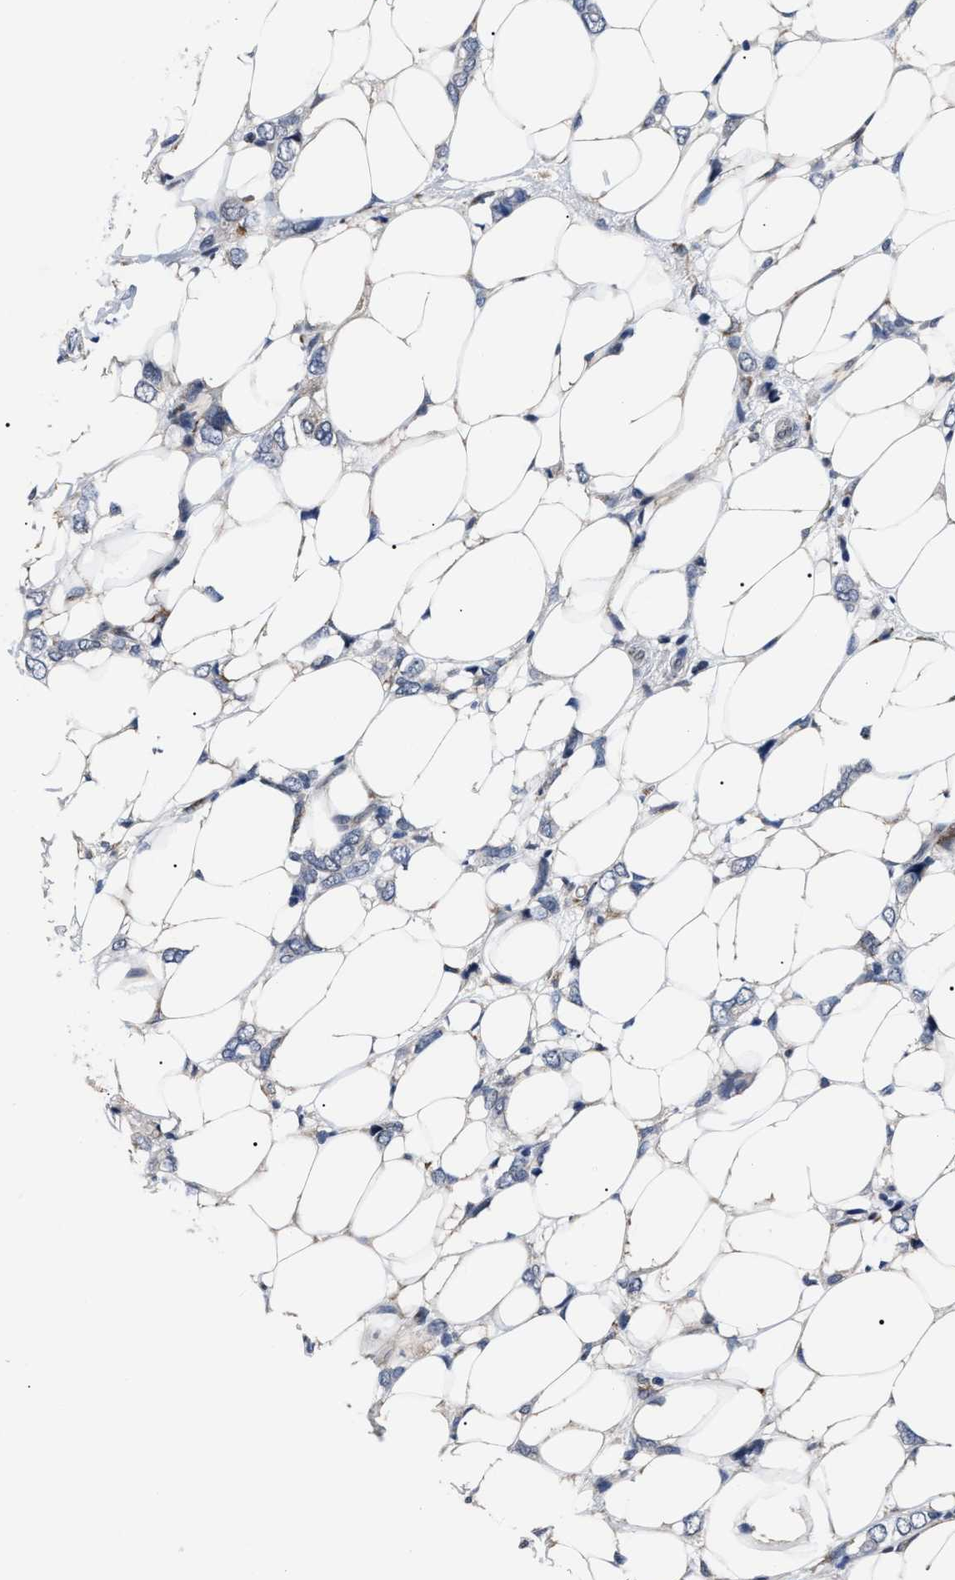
{"staining": {"intensity": "negative", "quantity": "none", "location": "none"}, "tissue": "breast cancer", "cell_type": "Tumor cells", "image_type": "cancer", "snomed": [{"axis": "morphology", "description": "Normal tissue, NOS"}, {"axis": "morphology", "description": "Lobular carcinoma"}, {"axis": "topography", "description": "Breast"}], "caption": "The immunohistochemistry micrograph has no significant staining in tumor cells of breast cancer tissue. The staining was performed using DAB (3,3'-diaminobenzidine) to visualize the protein expression in brown, while the nuclei were stained in blue with hematoxylin (Magnification: 20x).", "gene": "LRRC14", "patient": {"sex": "female", "age": 47}}